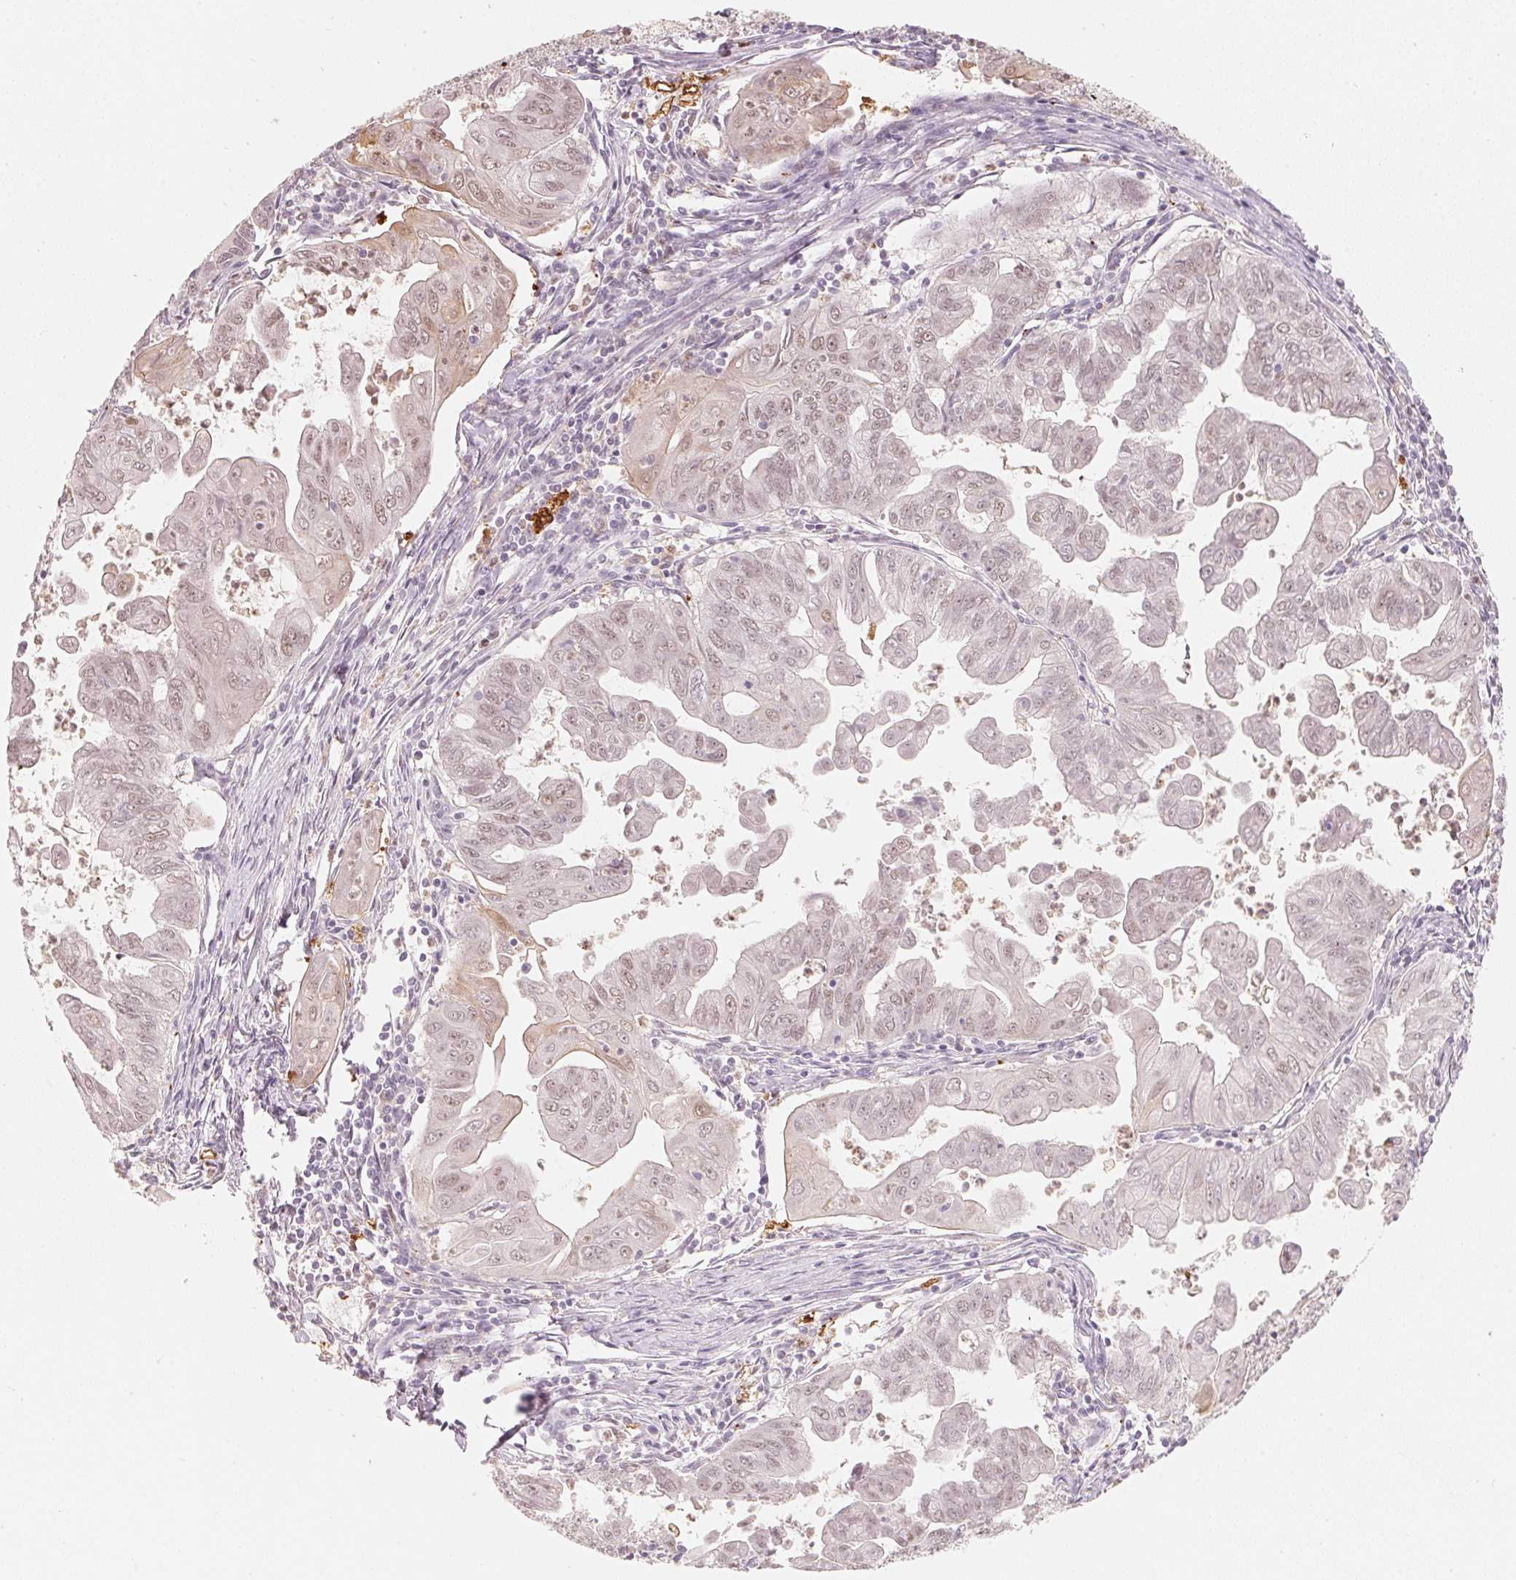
{"staining": {"intensity": "weak", "quantity": "<25%", "location": "nuclear"}, "tissue": "stomach cancer", "cell_type": "Tumor cells", "image_type": "cancer", "snomed": [{"axis": "morphology", "description": "Adenocarcinoma, NOS"}, {"axis": "topography", "description": "Stomach, upper"}], "caption": "An IHC image of stomach cancer (adenocarcinoma) is shown. There is no staining in tumor cells of stomach cancer (adenocarcinoma). The staining was performed using DAB (3,3'-diaminobenzidine) to visualize the protein expression in brown, while the nuclei were stained in blue with hematoxylin (Magnification: 20x).", "gene": "ARHGAP22", "patient": {"sex": "male", "age": 80}}